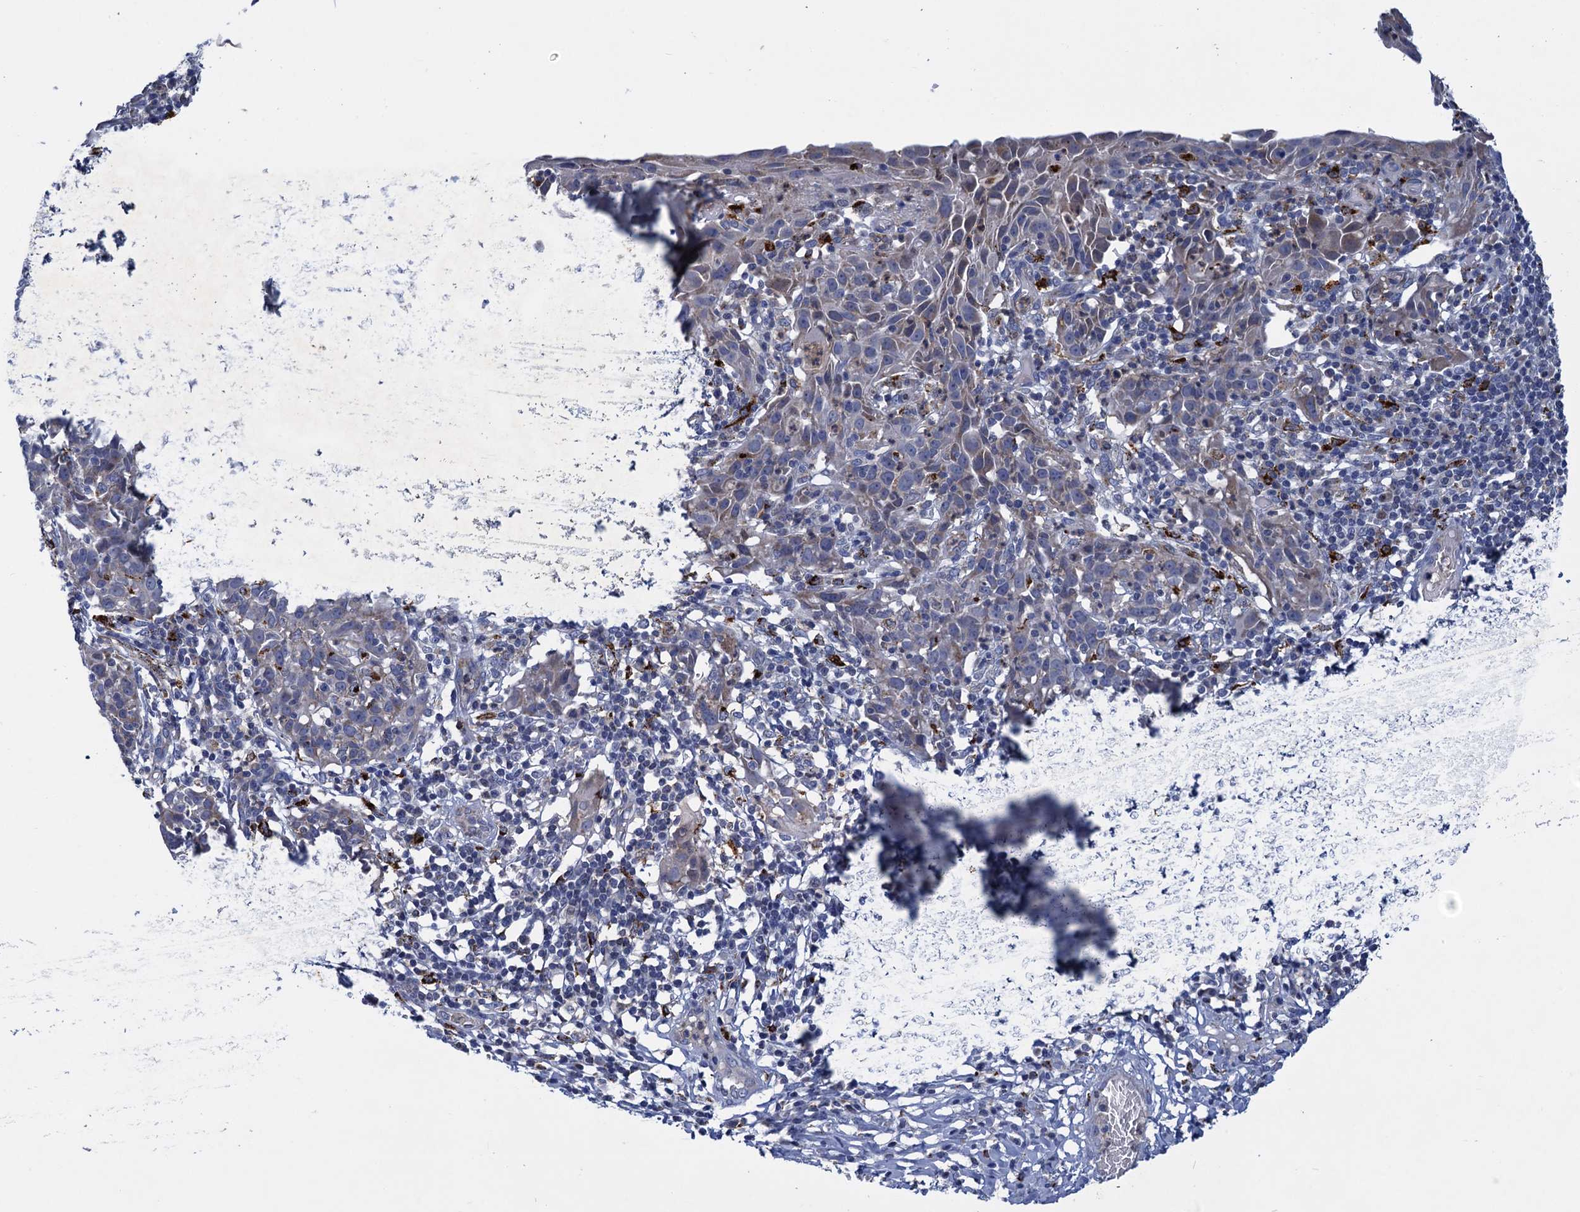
{"staining": {"intensity": "negative", "quantity": "none", "location": "none"}, "tissue": "cervical cancer", "cell_type": "Tumor cells", "image_type": "cancer", "snomed": [{"axis": "morphology", "description": "Squamous cell carcinoma, NOS"}, {"axis": "topography", "description": "Cervix"}], "caption": "This histopathology image is of cervical cancer stained with immunohistochemistry to label a protein in brown with the nuclei are counter-stained blue. There is no expression in tumor cells.", "gene": "ANKS3", "patient": {"sex": "female", "age": 50}}